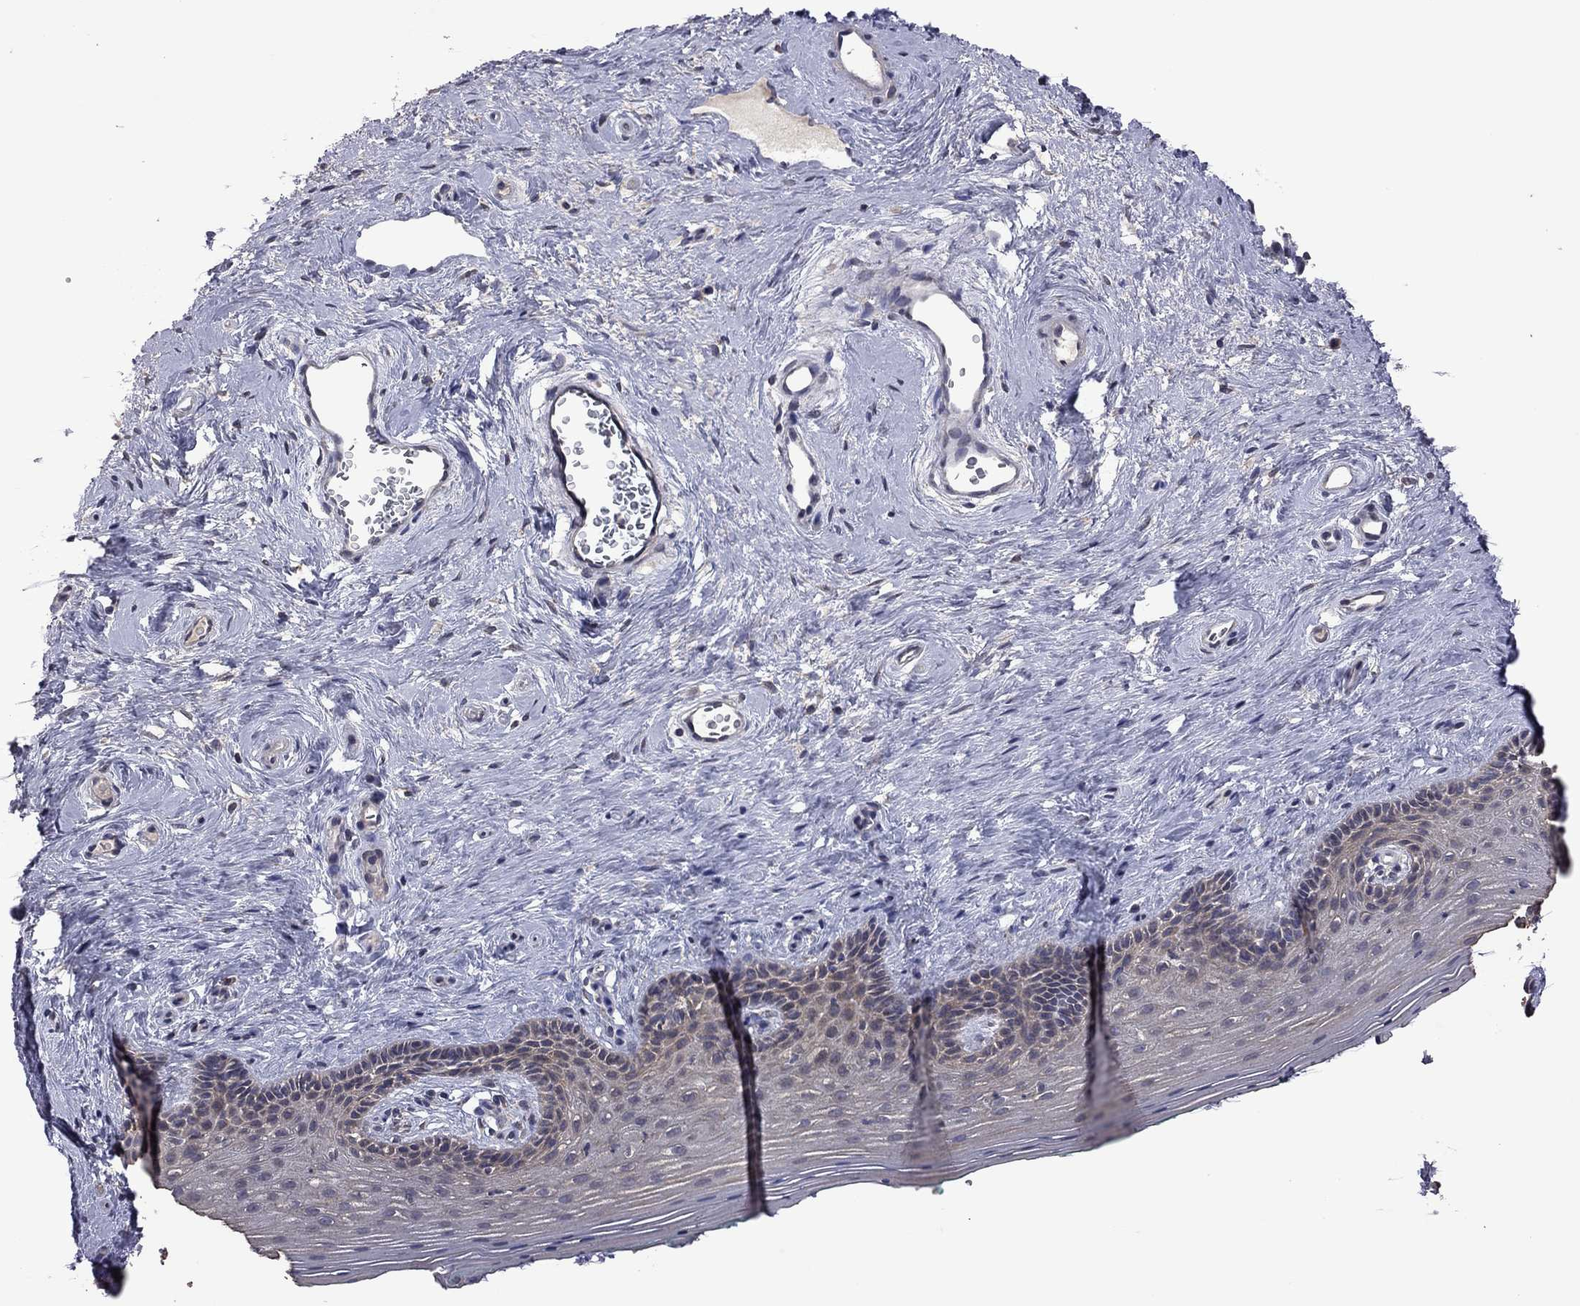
{"staining": {"intensity": "strong", "quantity": "25%-75%", "location": "cytoplasmic/membranous"}, "tissue": "vagina", "cell_type": "Squamous epithelial cells", "image_type": "normal", "snomed": [{"axis": "morphology", "description": "Normal tissue, NOS"}, {"axis": "topography", "description": "Vagina"}], "caption": "DAB (3,3'-diaminobenzidine) immunohistochemical staining of normal vagina displays strong cytoplasmic/membranous protein expression in approximately 25%-75% of squamous epithelial cells. The staining is performed using DAB (3,3'-diaminobenzidine) brown chromogen to label protein expression. The nuclei are counter-stained blue using hematoxylin.", "gene": "TSNARE1", "patient": {"sex": "female", "age": 45}}